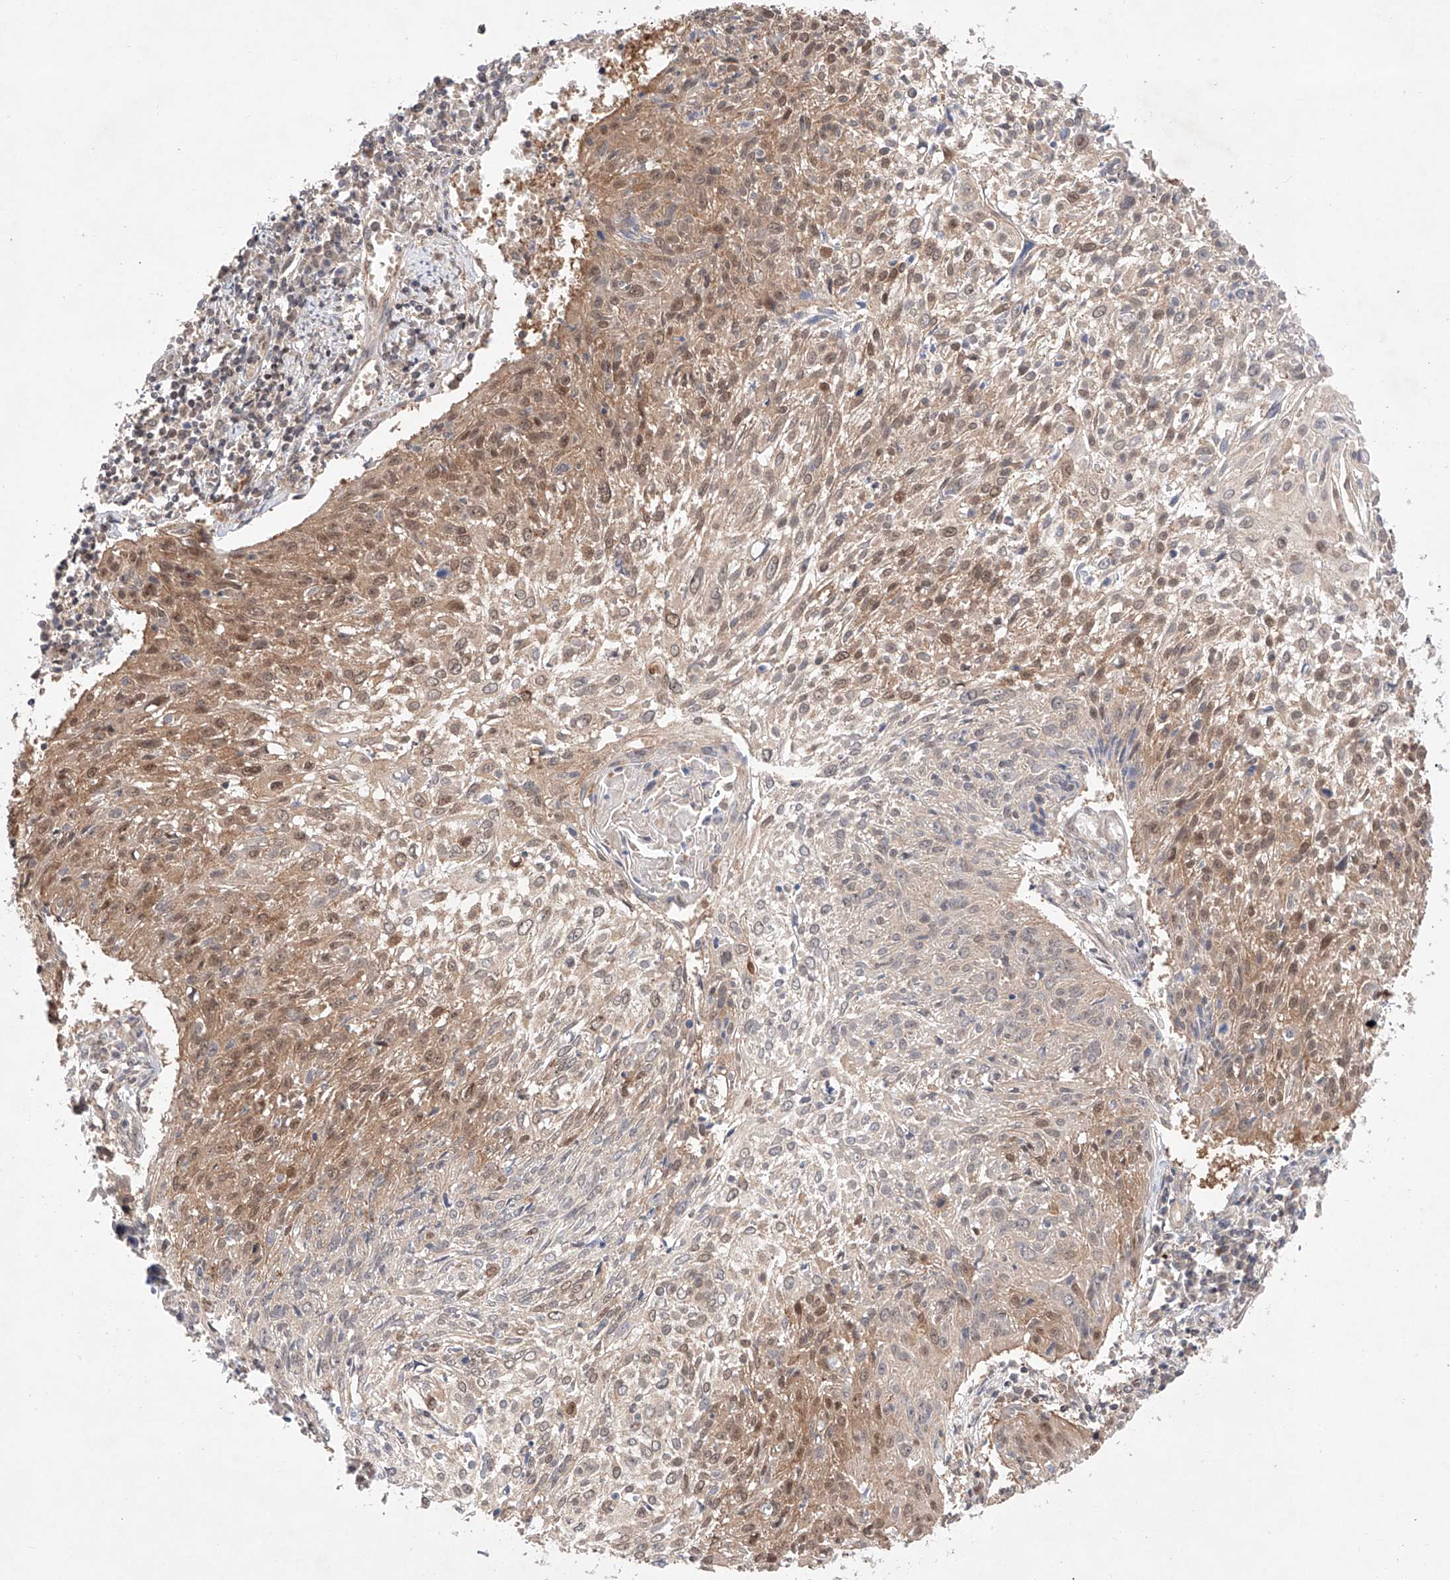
{"staining": {"intensity": "weak", "quantity": "25%-75%", "location": "cytoplasmic/membranous,nuclear"}, "tissue": "cervical cancer", "cell_type": "Tumor cells", "image_type": "cancer", "snomed": [{"axis": "morphology", "description": "Squamous cell carcinoma, NOS"}, {"axis": "topography", "description": "Cervix"}], "caption": "Tumor cells show weak cytoplasmic/membranous and nuclear positivity in approximately 25%-75% of cells in cervical cancer.", "gene": "TSR2", "patient": {"sex": "female", "age": 51}}